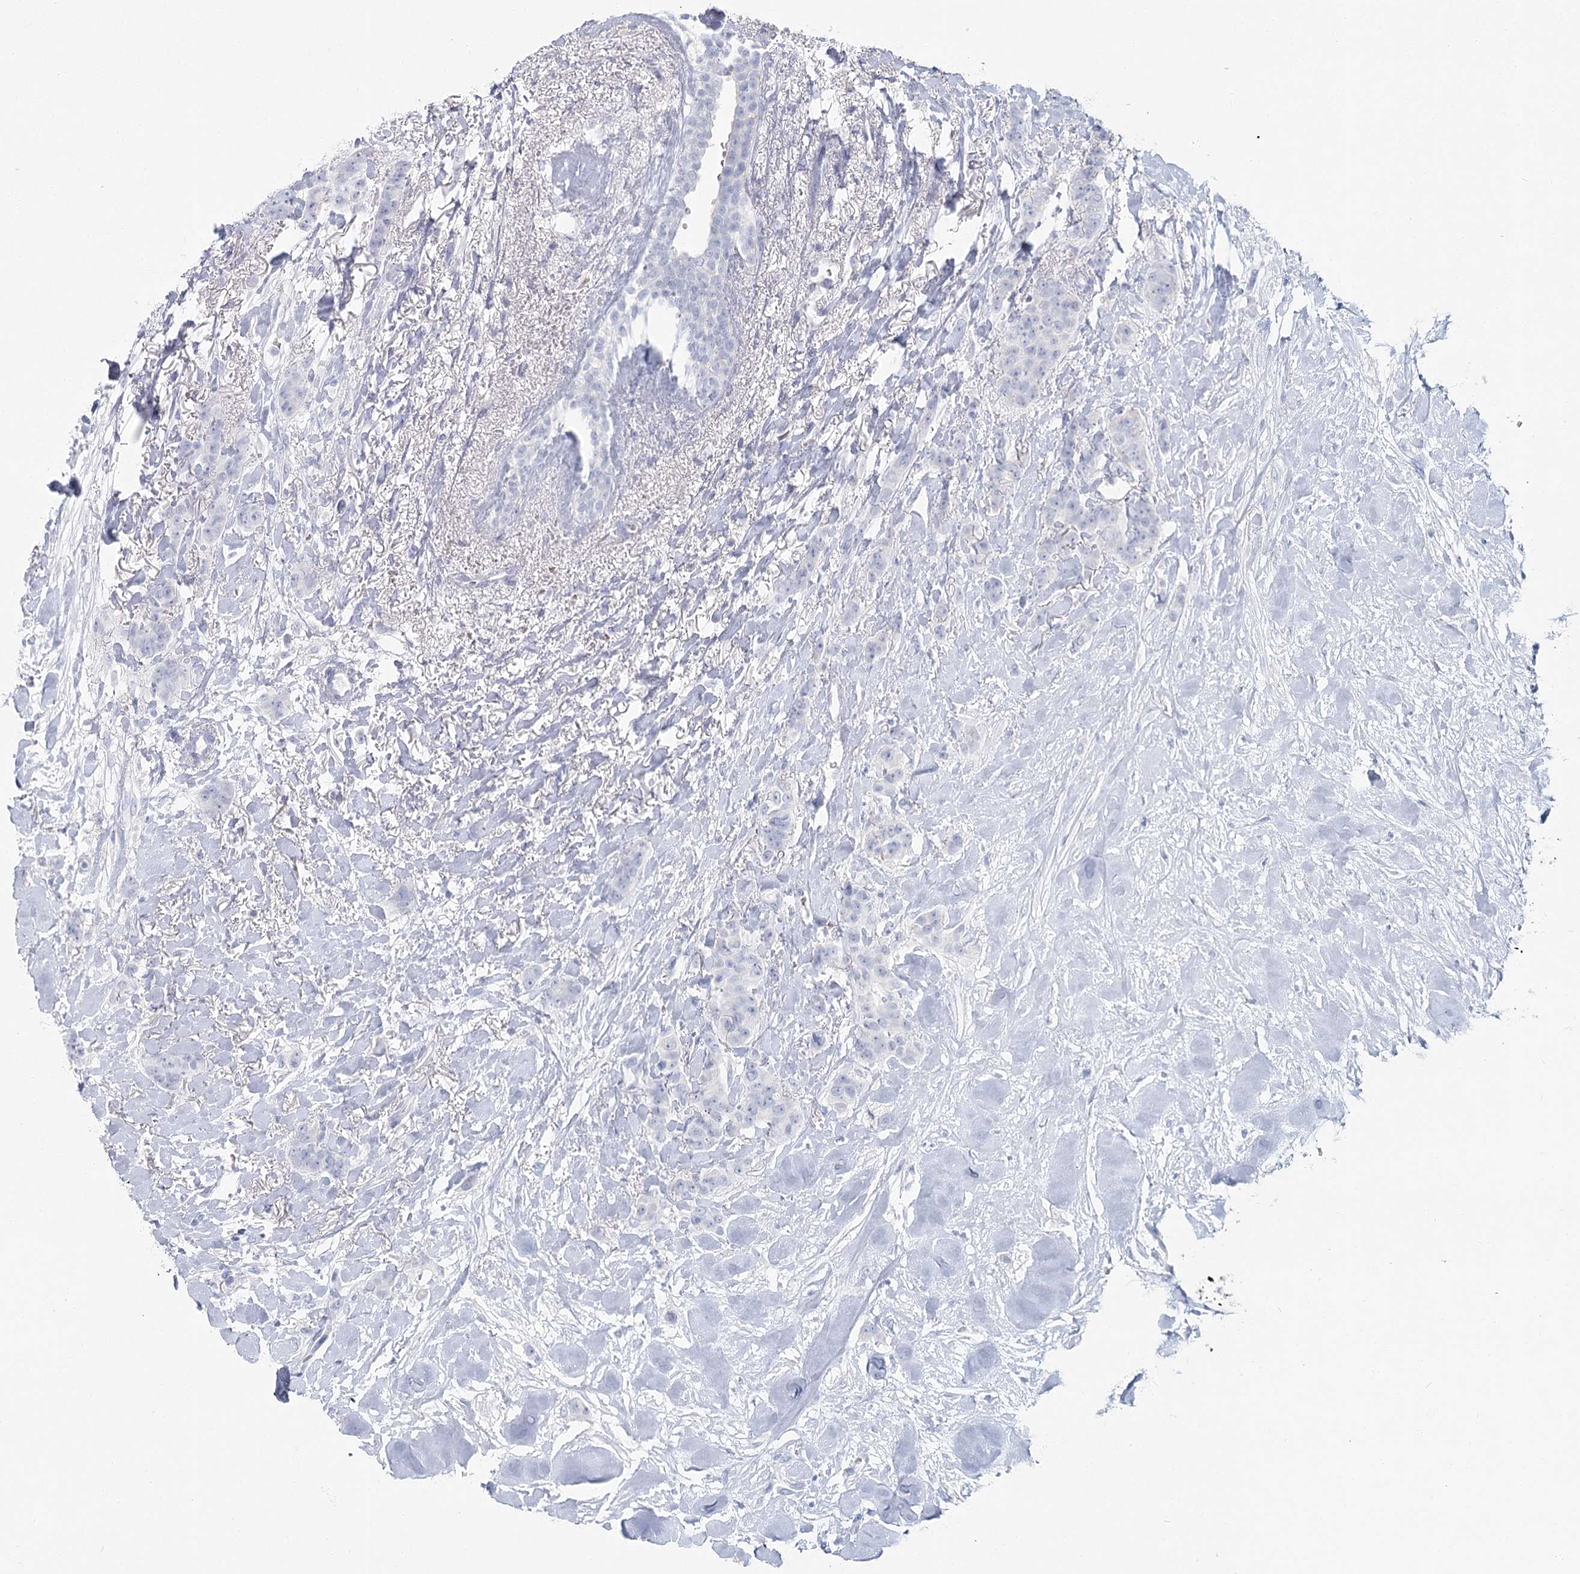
{"staining": {"intensity": "negative", "quantity": "none", "location": "none"}, "tissue": "breast cancer", "cell_type": "Tumor cells", "image_type": "cancer", "snomed": [{"axis": "morphology", "description": "Duct carcinoma"}, {"axis": "topography", "description": "Breast"}], "caption": "This photomicrograph is of intraductal carcinoma (breast) stained with immunohistochemistry to label a protein in brown with the nuclei are counter-stained blue. There is no staining in tumor cells. (DAB (3,3'-diaminobenzidine) IHC with hematoxylin counter stain).", "gene": "IFIT5", "patient": {"sex": "female", "age": 40}}